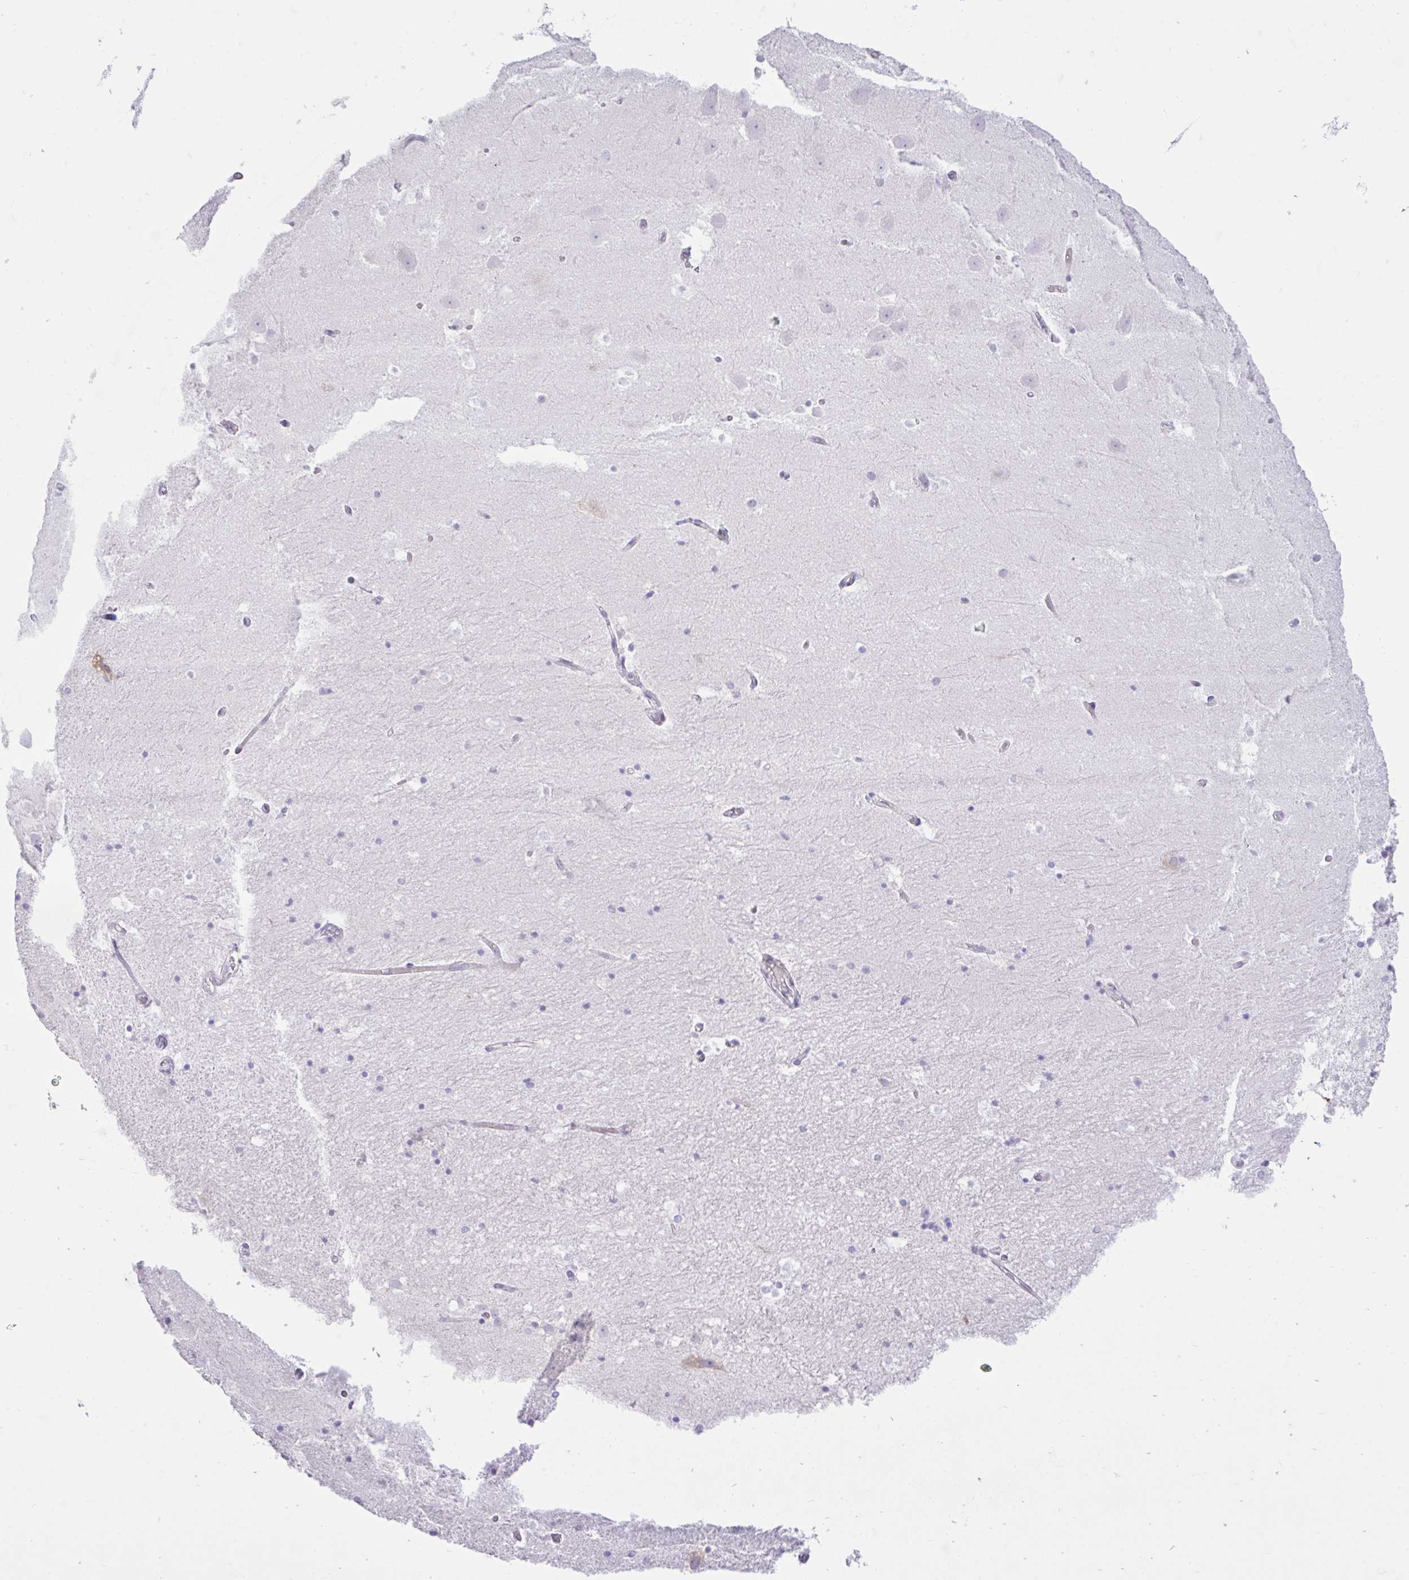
{"staining": {"intensity": "negative", "quantity": "none", "location": "none"}, "tissue": "hippocampus", "cell_type": "Glial cells", "image_type": "normal", "snomed": [{"axis": "morphology", "description": "Normal tissue, NOS"}, {"axis": "topography", "description": "Hippocampus"}], "caption": "Human hippocampus stained for a protein using immunohistochemistry displays no staining in glial cells.", "gene": "EEF1A1", "patient": {"sex": "female", "age": 52}}